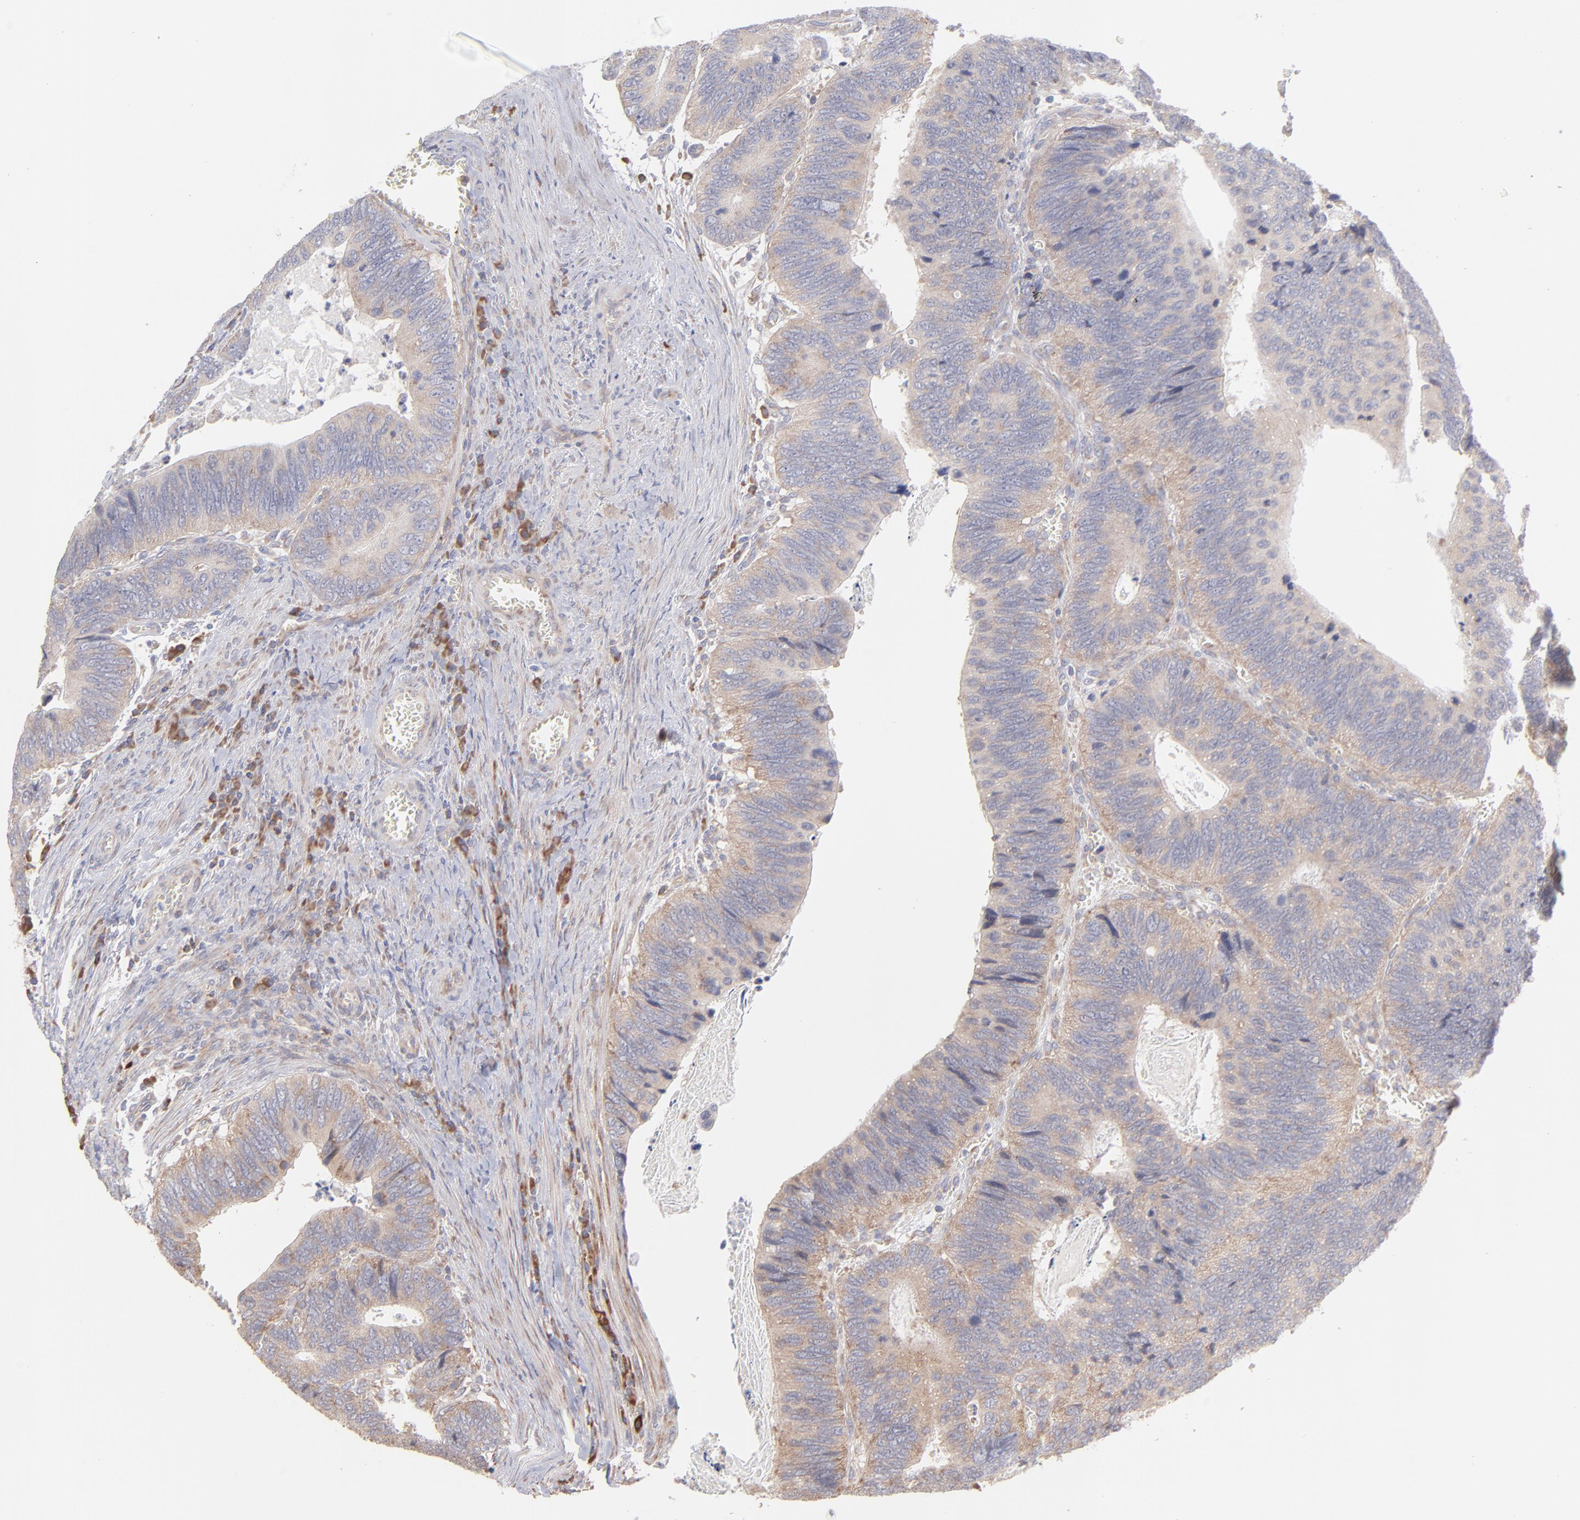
{"staining": {"intensity": "weak", "quantity": ">75%", "location": "cytoplasmic/membranous"}, "tissue": "colorectal cancer", "cell_type": "Tumor cells", "image_type": "cancer", "snomed": [{"axis": "morphology", "description": "Adenocarcinoma, NOS"}, {"axis": "topography", "description": "Colon"}], "caption": "Immunohistochemical staining of human colorectal adenocarcinoma exhibits low levels of weak cytoplasmic/membranous protein positivity in approximately >75% of tumor cells.", "gene": "RPLP0", "patient": {"sex": "male", "age": 72}}